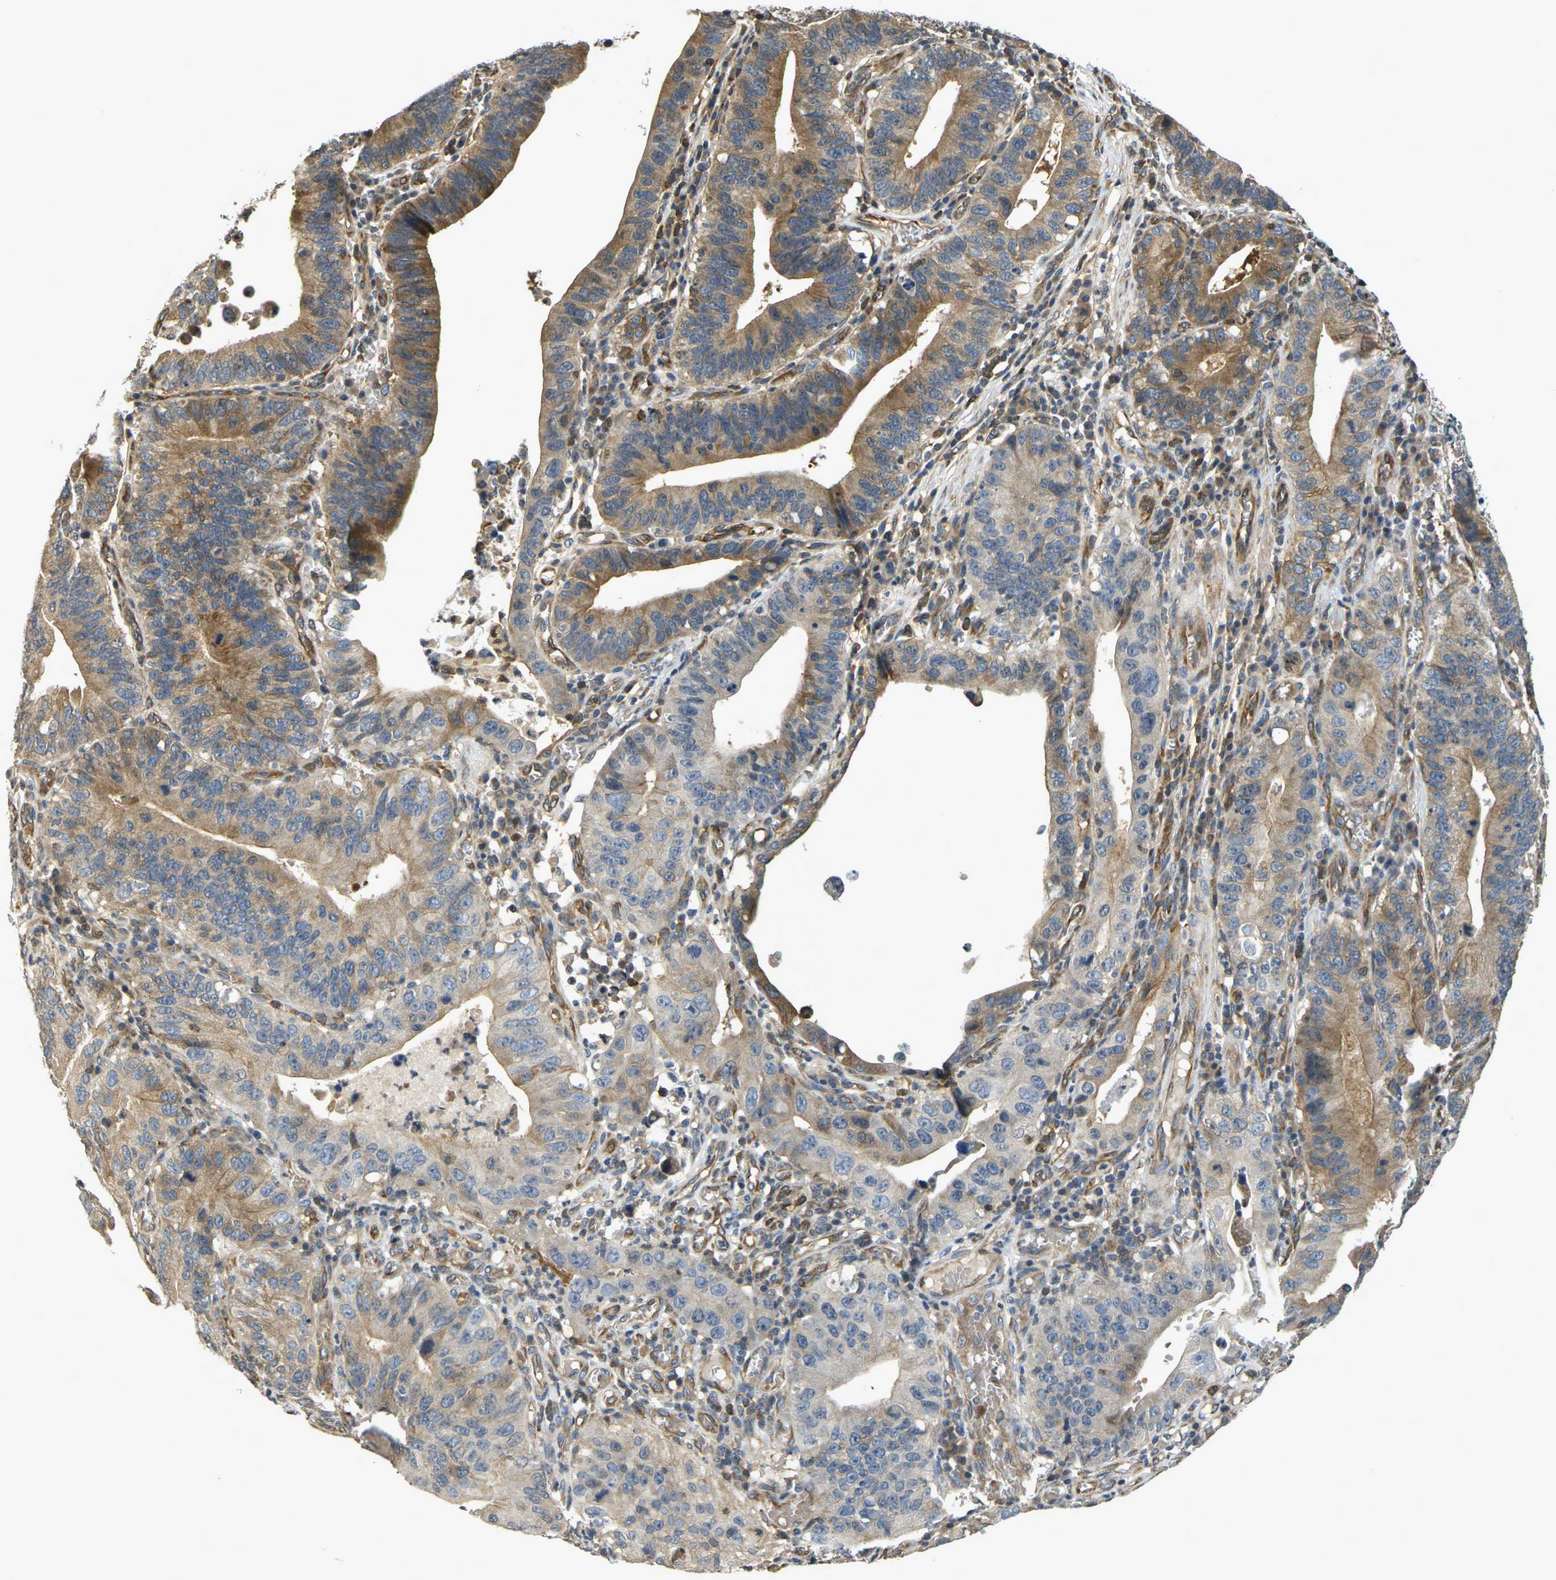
{"staining": {"intensity": "moderate", "quantity": "<25%", "location": "cytoplasmic/membranous"}, "tissue": "stomach cancer", "cell_type": "Tumor cells", "image_type": "cancer", "snomed": [{"axis": "morphology", "description": "Adenocarcinoma, NOS"}, {"axis": "topography", "description": "Stomach"}, {"axis": "topography", "description": "Gastric cardia"}], "caption": "Protein staining by immunohistochemistry (IHC) shows moderate cytoplasmic/membranous positivity in about <25% of tumor cells in adenocarcinoma (stomach). (DAB (3,3'-diaminobenzidine) = brown stain, brightfield microscopy at high magnification).", "gene": "CAST", "patient": {"sex": "male", "age": 59}}